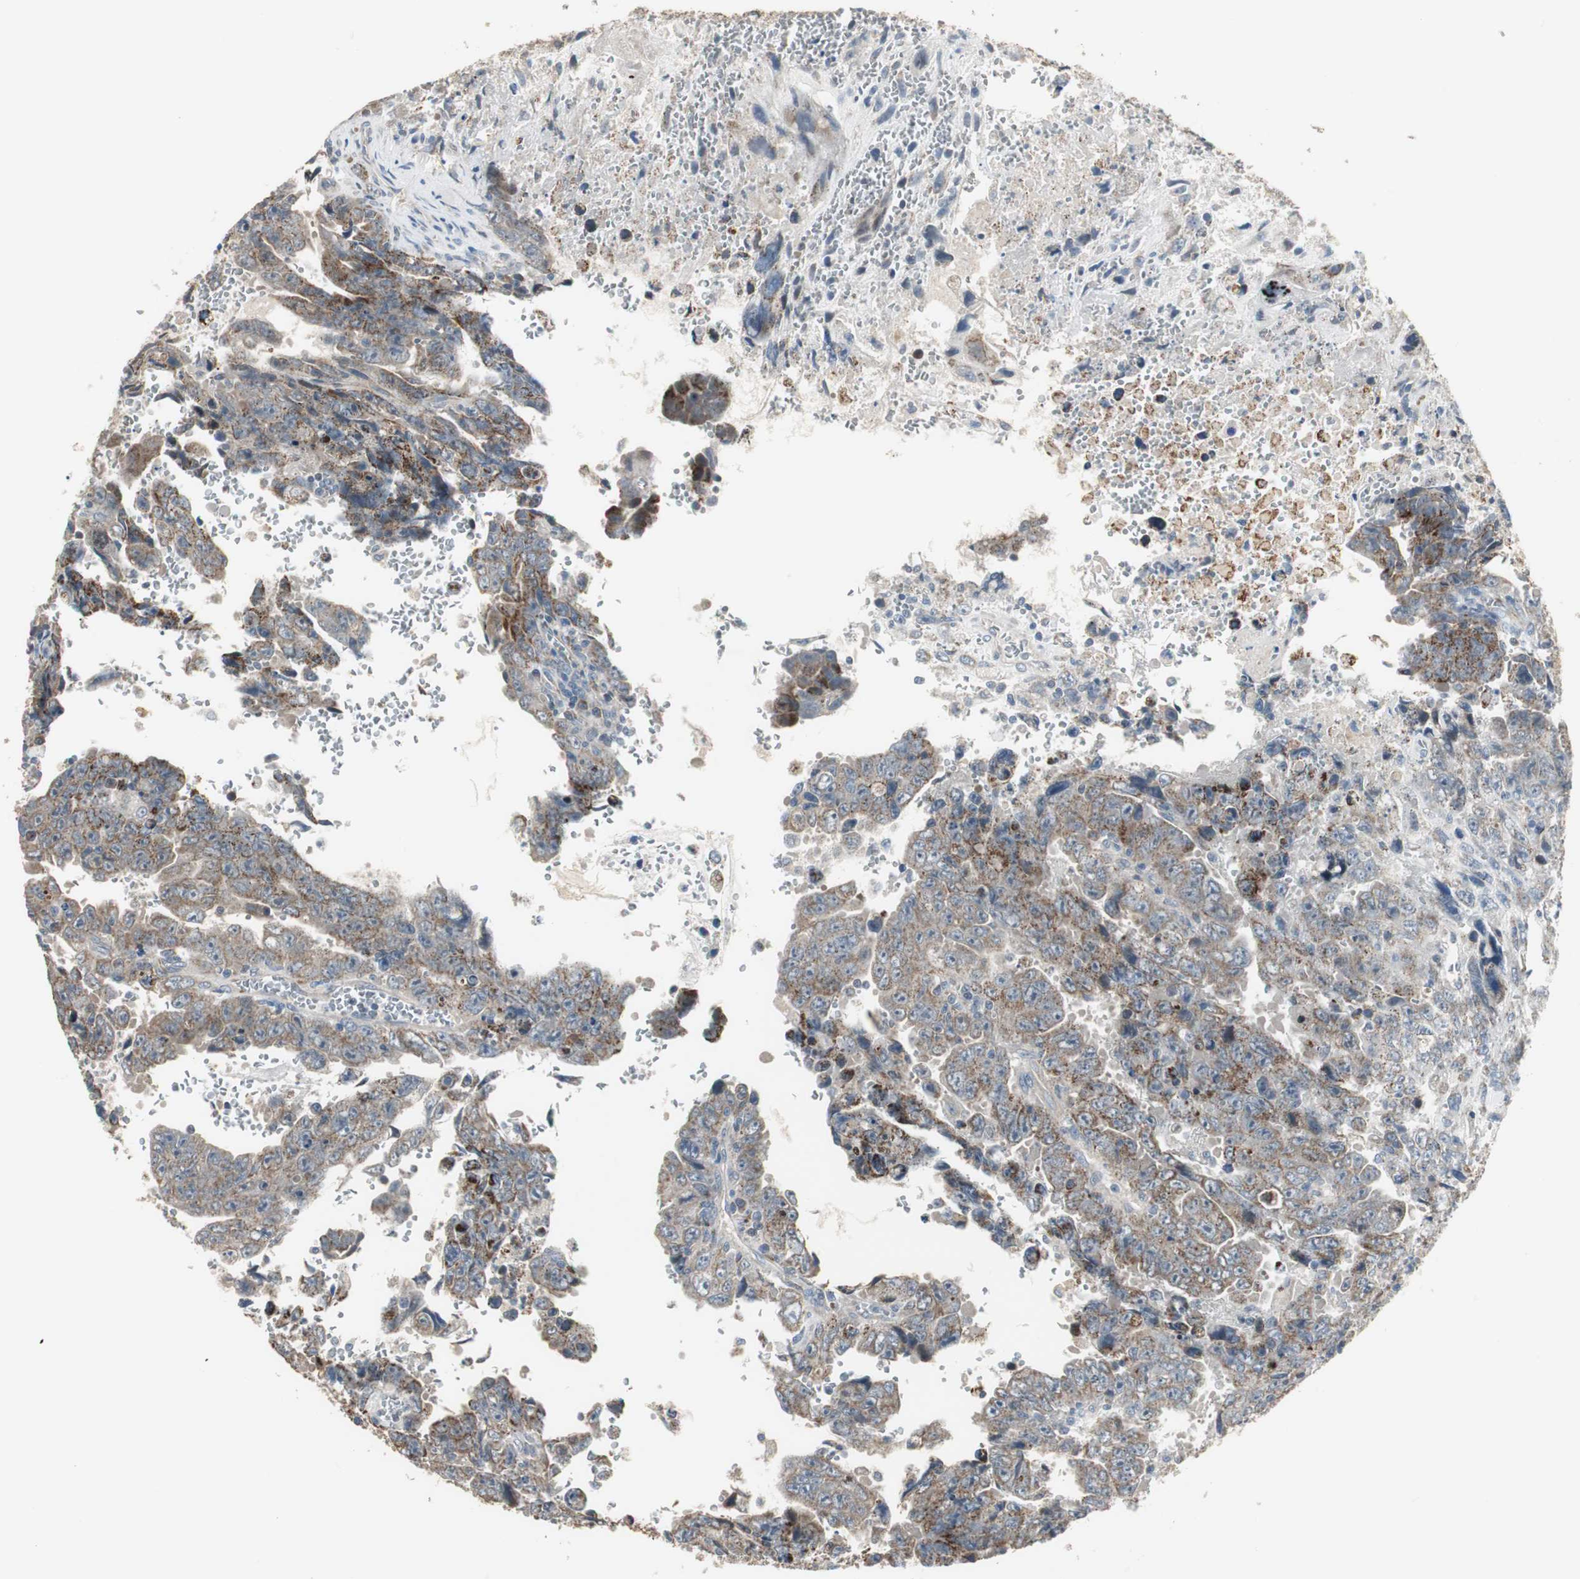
{"staining": {"intensity": "moderate", "quantity": ">75%", "location": "cytoplasmic/membranous"}, "tissue": "testis cancer", "cell_type": "Tumor cells", "image_type": "cancer", "snomed": [{"axis": "morphology", "description": "Carcinoma, Embryonal, NOS"}, {"axis": "topography", "description": "Testis"}], "caption": "Testis cancer (embryonal carcinoma) stained with a brown dye exhibits moderate cytoplasmic/membranous positive expression in about >75% of tumor cells.", "gene": "MYT1", "patient": {"sex": "male", "age": 28}}